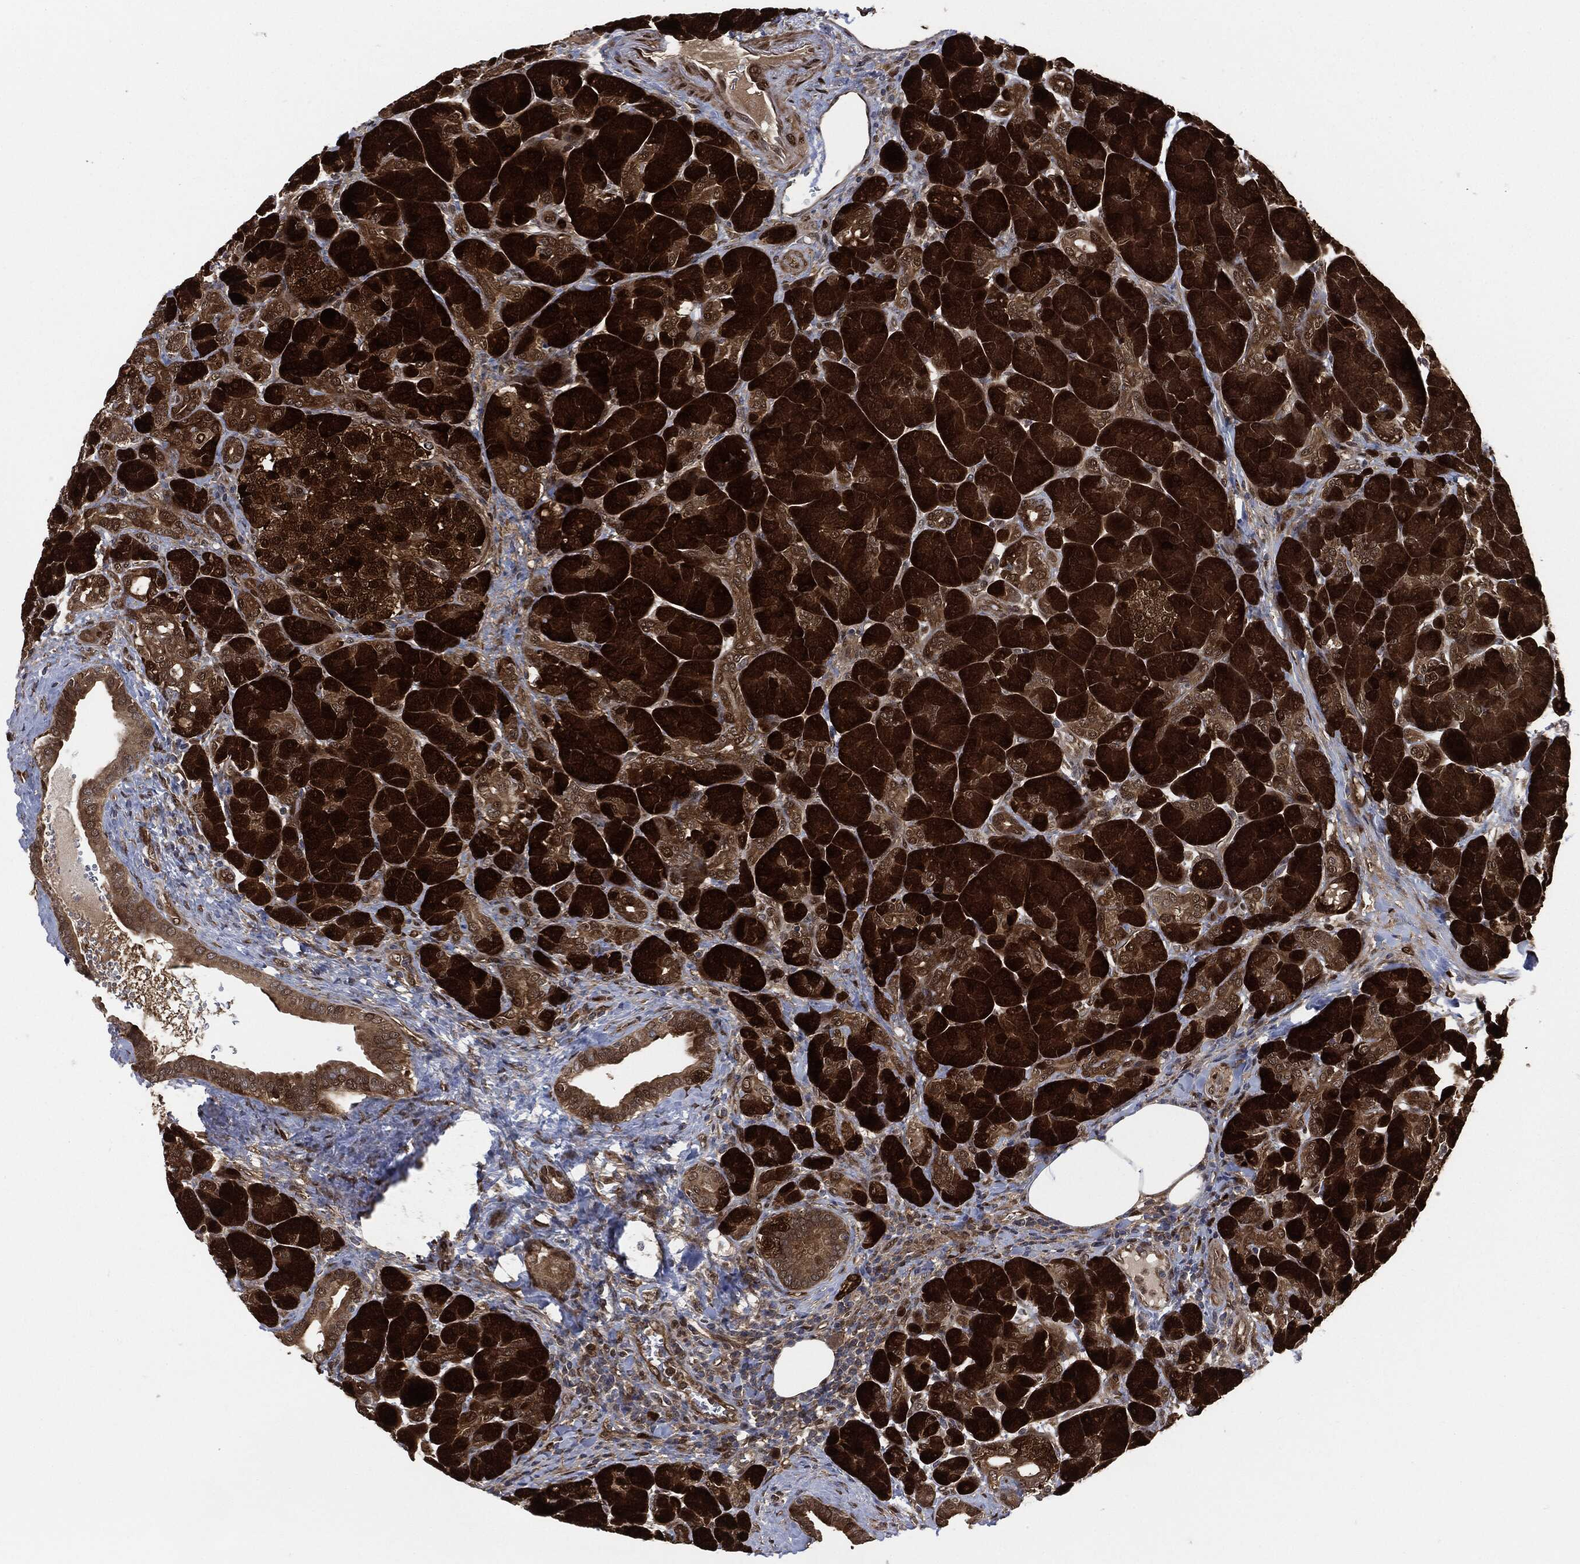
{"staining": {"intensity": "strong", "quantity": ">75%", "location": "cytoplasmic/membranous,nuclear"}, "tissue": "pancreas", "cell_type": "Exocrine glandular cells", "image_type": "normal", "snomed": [{"axis": "morphology", "description": "Normal tissue, NOS"}, {"axis": "topography", "description": "Pancreas"}], "caption": "Protein positivity by IHC reveals strong cytoplasmic/membranous,nuclear expression in about >75% of exocrine glandular cells in unremarkable pancreas. The protein is shown in brown color, while the nuclei are stained blue.", "gene": "DCTN1", "patient": {"sex": "female", "age": 63}}